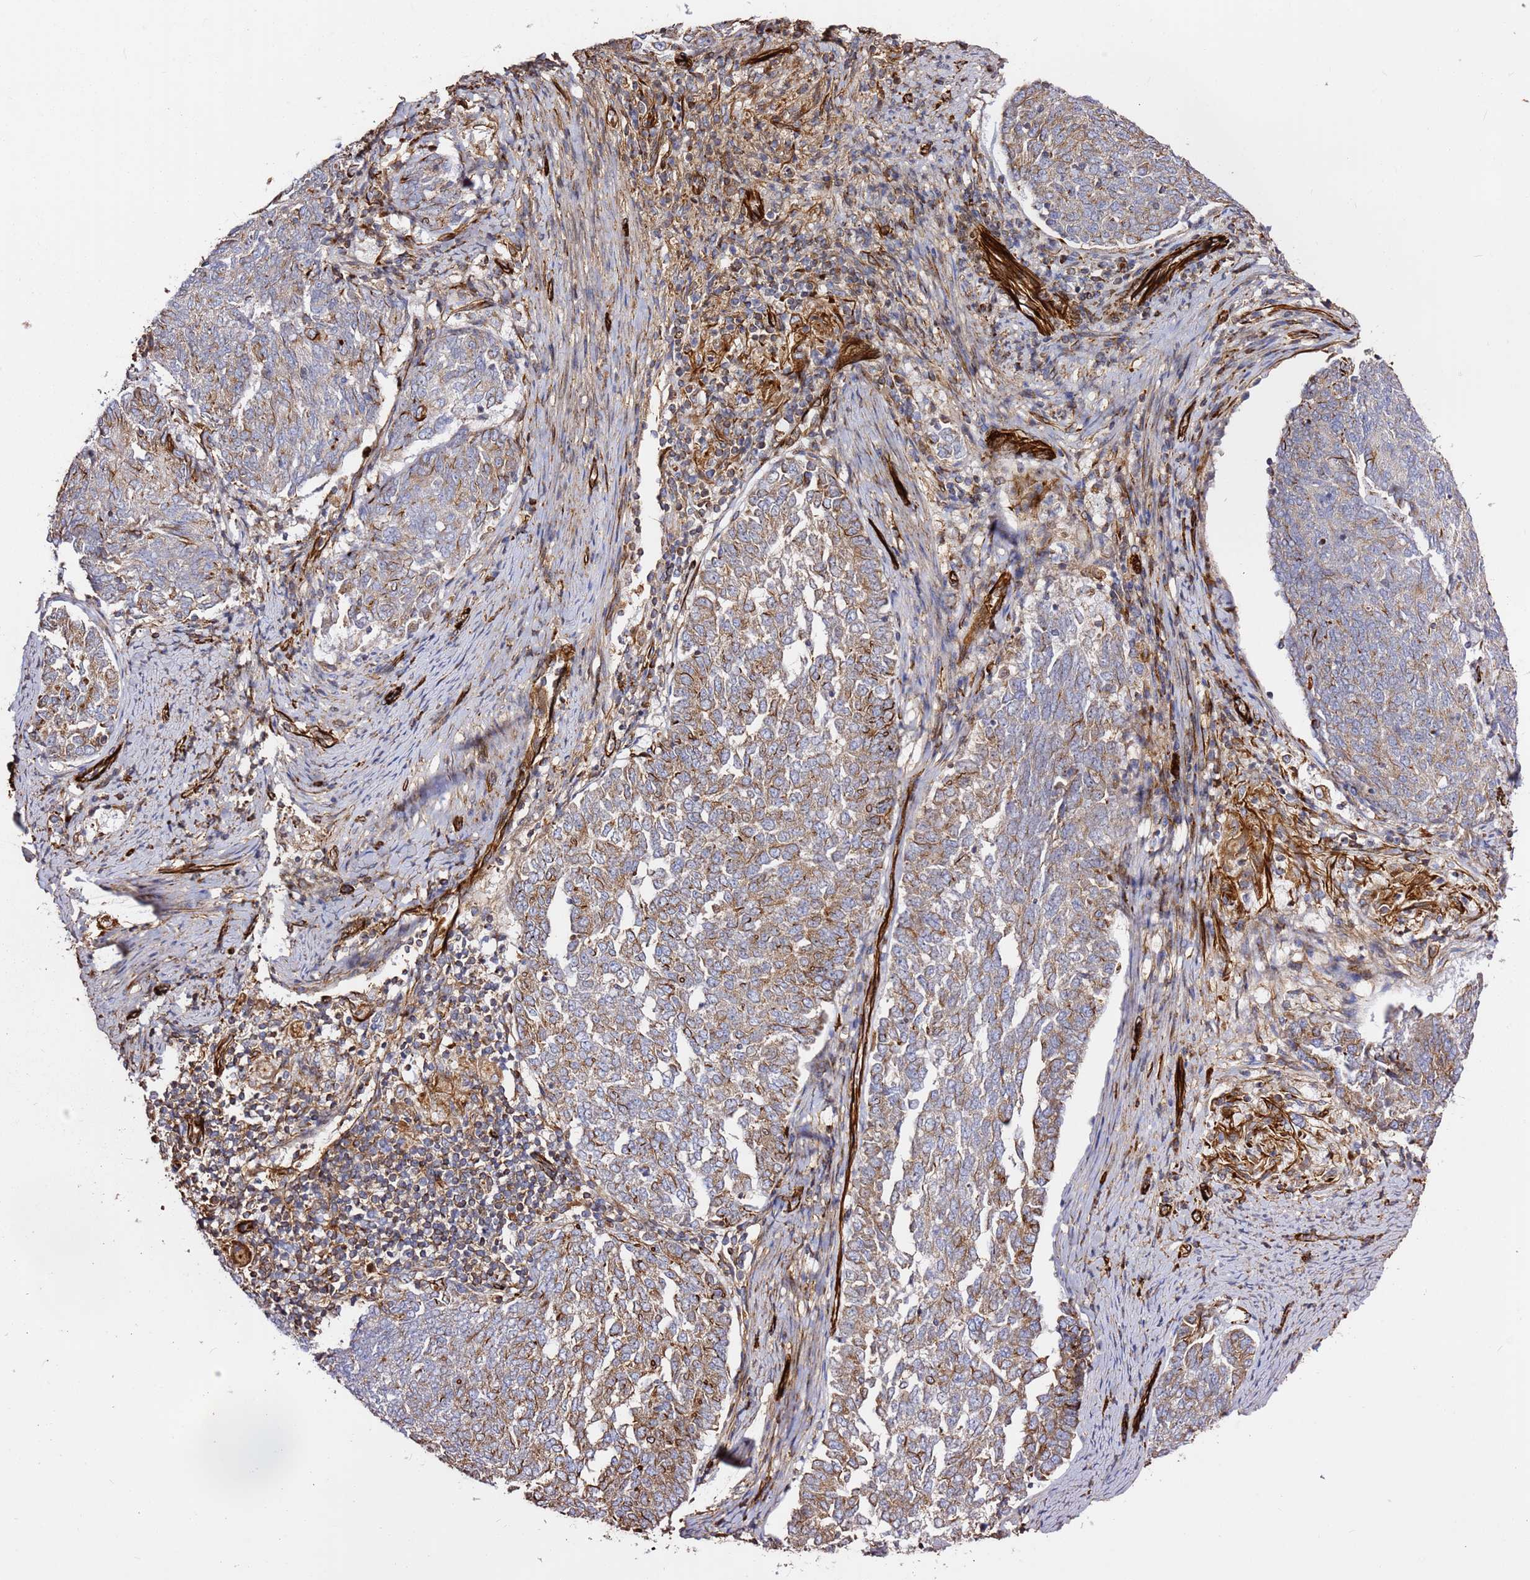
{"staining": {"intensity": "moderate", "quantity": "25%-75%", "location": "cytoplasmic/membranous"}, "tissue": "endometrial cancer", "cell_type": "Tumor cells", "image_type": "cancer", "snomed": [{"axis": "morphology", "description": "Adenocarcinoma, NOS"}, {"axis": "topography", "description": "Endometrium"}], "caption": "Immunohistochemical staining of adenocarcinoma (endometrial) displays medium levels of moderate cytoplasmic/membranous positivity in approximately 25%-75% of tumor cells.", "gene": "MRGPRE", "patient": {"sex": "female", "age": 80}}